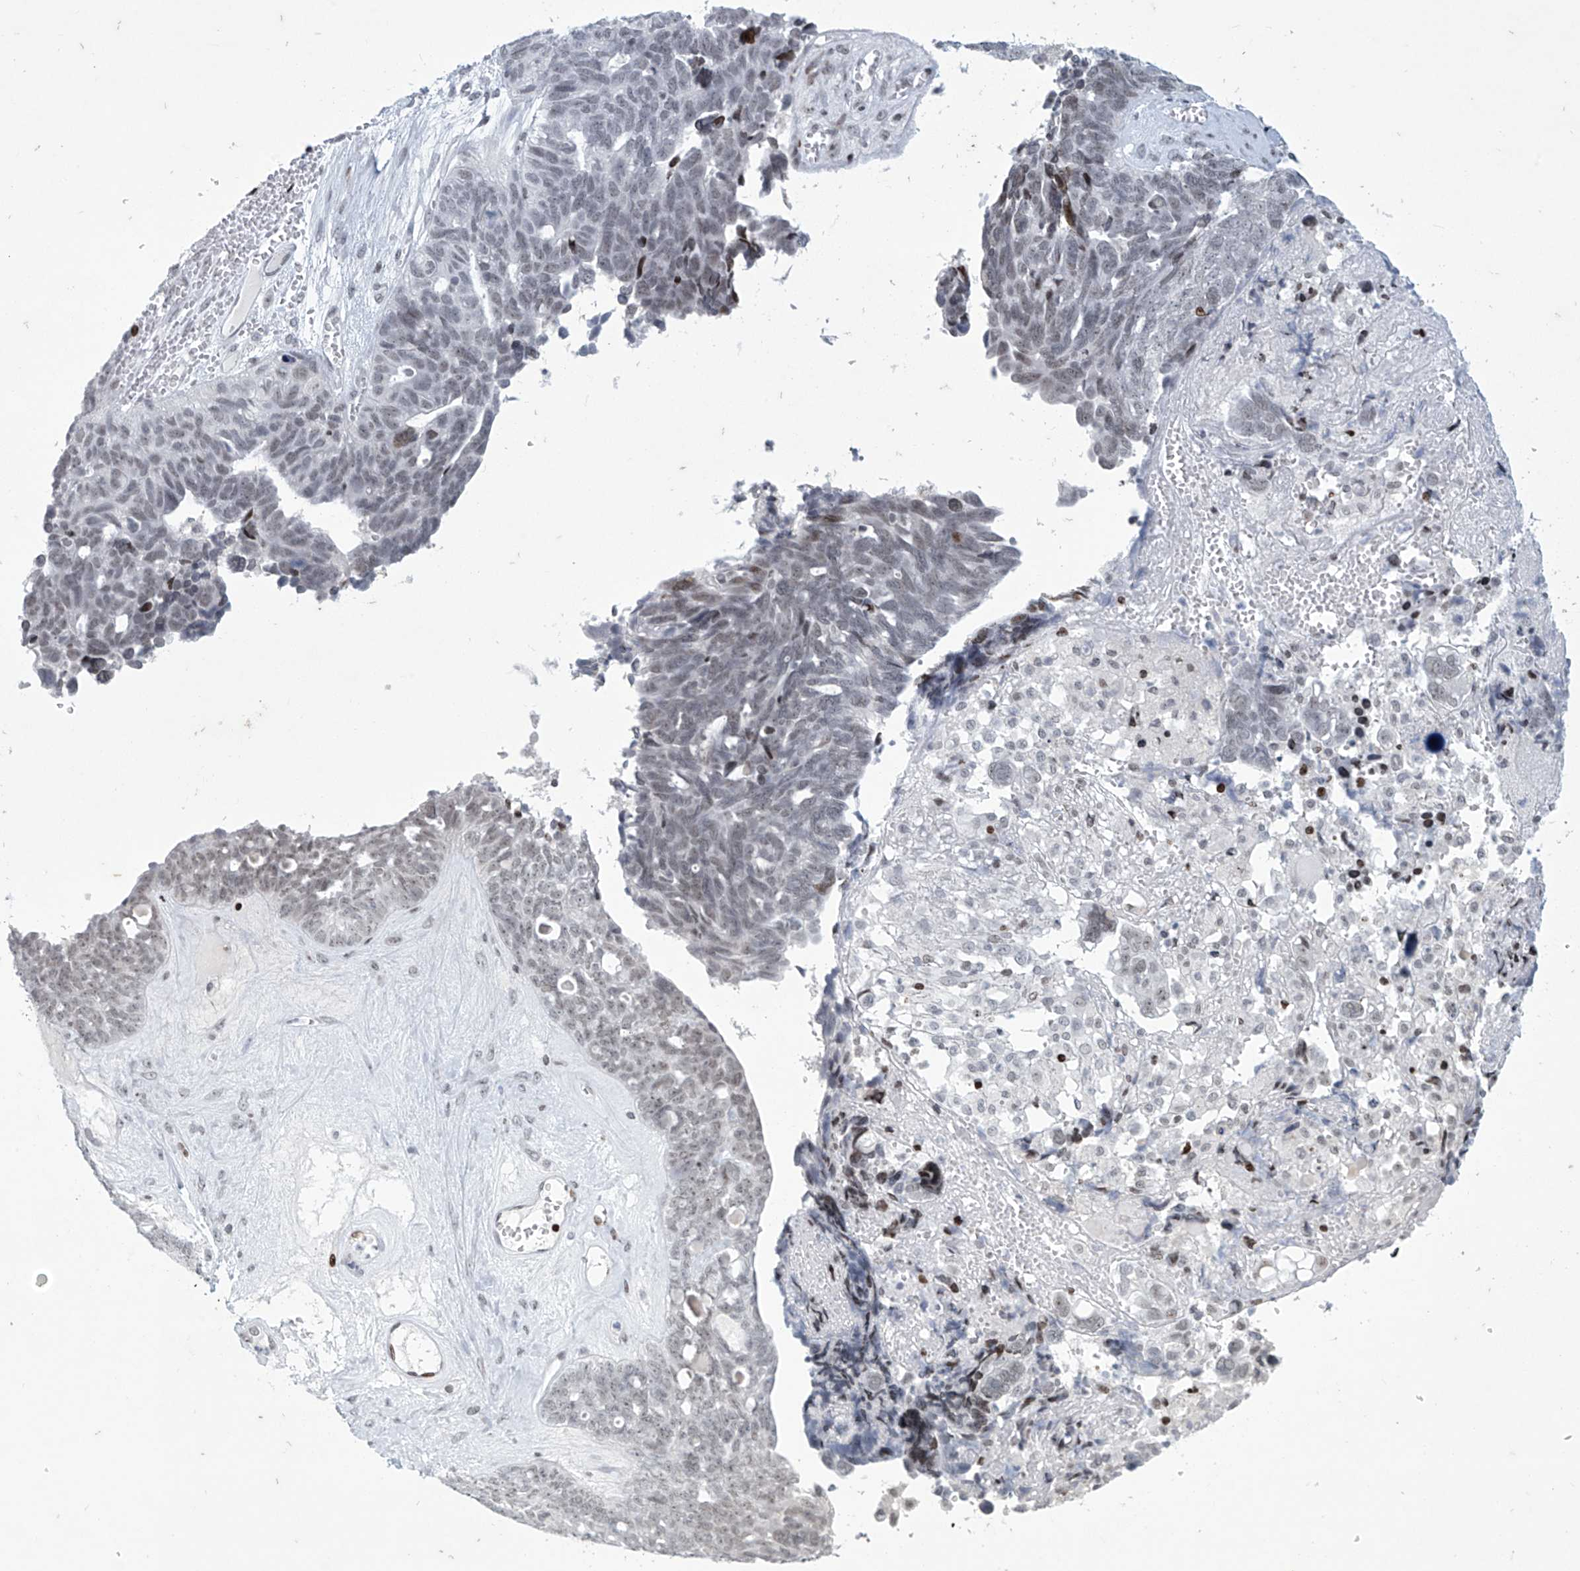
{"staining": {"intensity": "weak", "quantity": "25%-75%", "location": "nuclear"}, "tissue": "ovarian cancer", "cell_type": "Tumor cells", "image_type": "cancer", "snomed": [{"axis": "morphology", "description": "Cystadenocarcinoma, serous, NOS"}, {"axis": "topography", "description": "Ovary"}], "caption": "Protein expression by immunohistochemistry demonstrates weak nuclear positivity in about 25%-75% of tumor cells in ovarian cancer (serous cystadenocarcinoma).", "gene": "RFX7", "patient": {"sex": "female", "age": 79}}